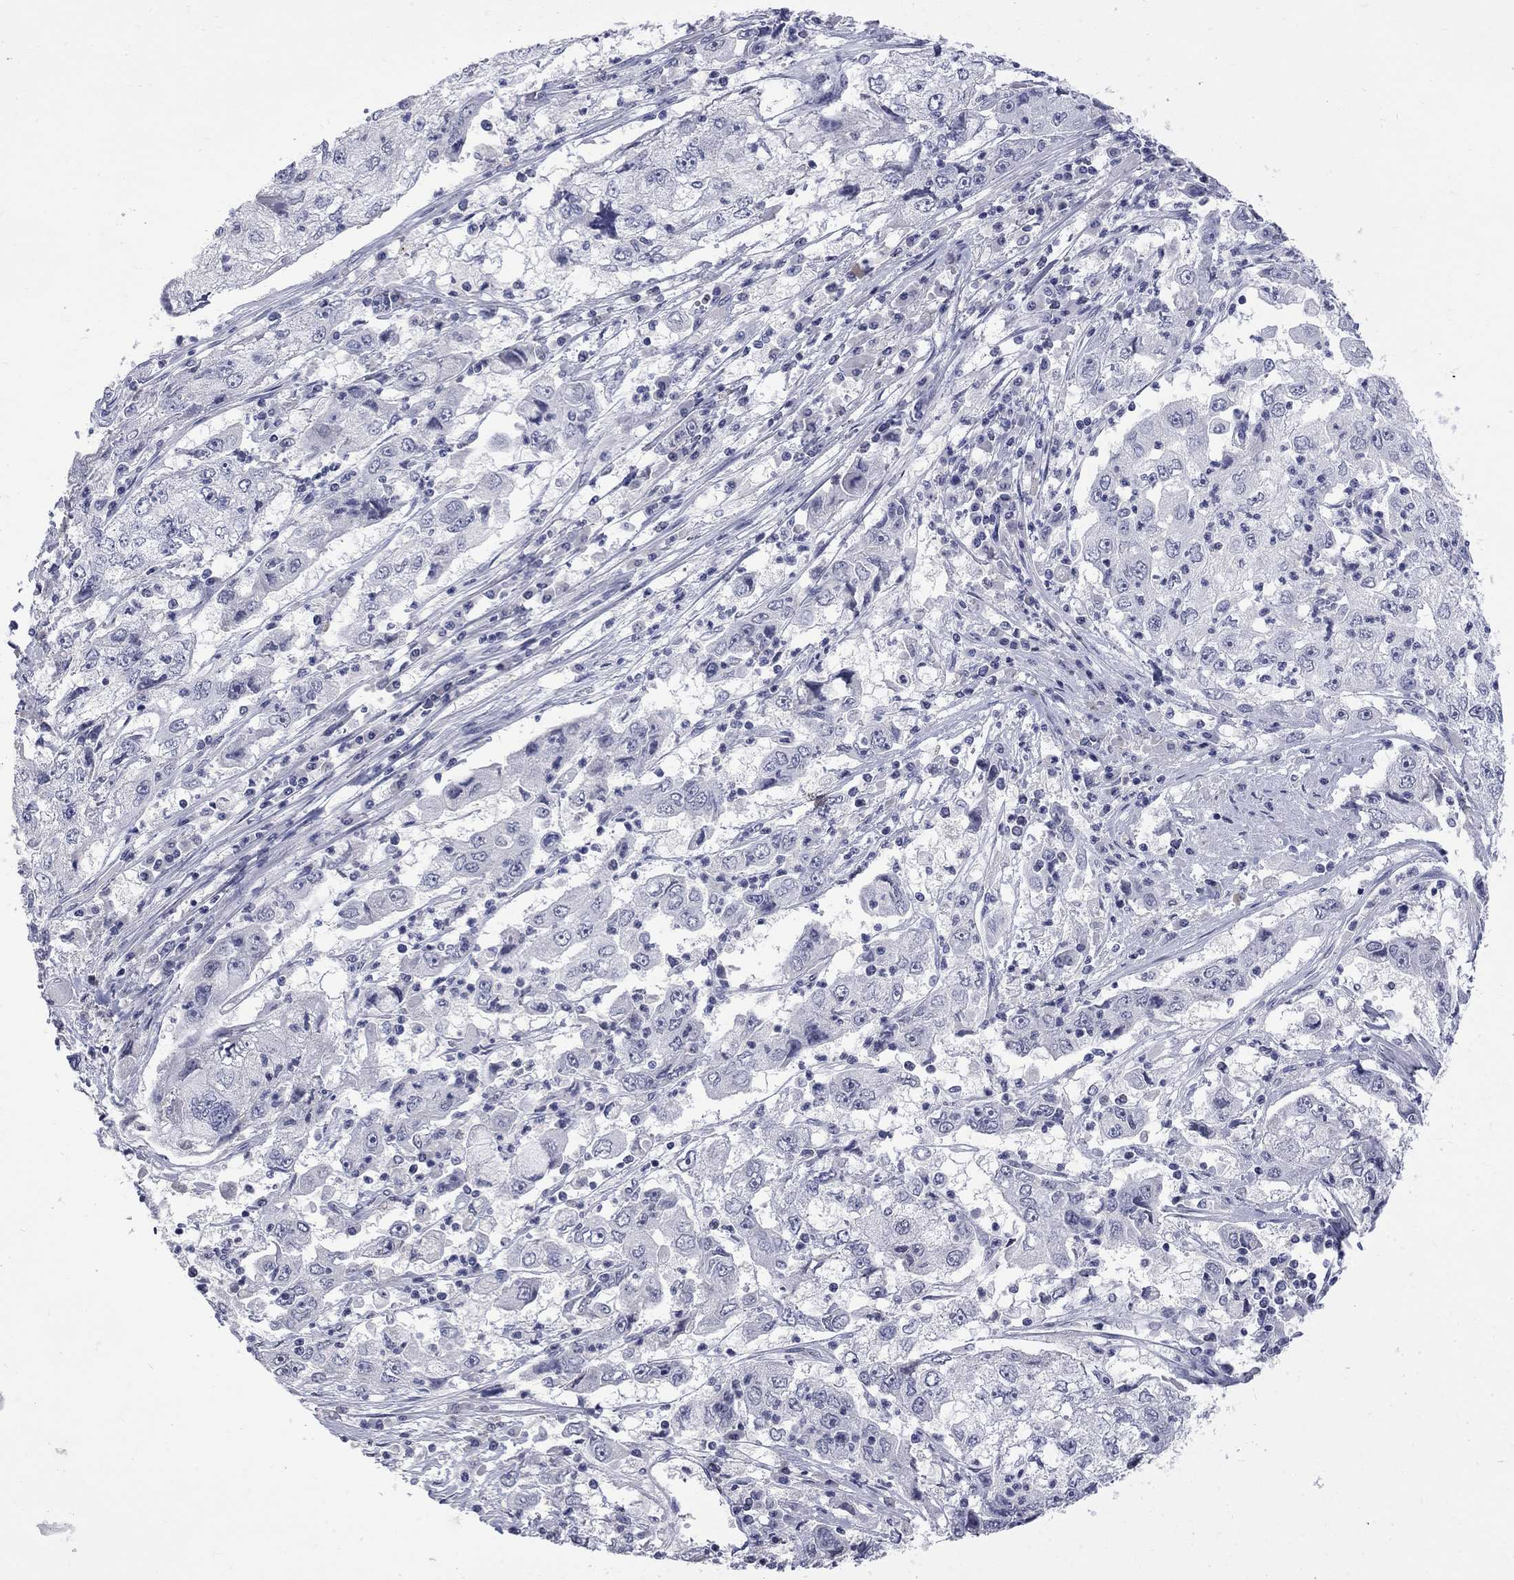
{"staining": {"intensity": "negative", "quantity": "none", "location": "none"}, "tissue": "cervical cancer", "cell_type": "Tumor cells", "image_type": "cancer", "snomed": [{"axis": "morphology", "description": "Squamous cell carcinoma, NOS"}, {"axis": "topography", "description": "Cervix"}], "caption": "This is an immunohistochemistry image of human cervical cancer (squamous cell carcinoma). There is no staining in tumor cells.", "gene": "CTNND2", "patient": {"sex": "female", "age": 36}}